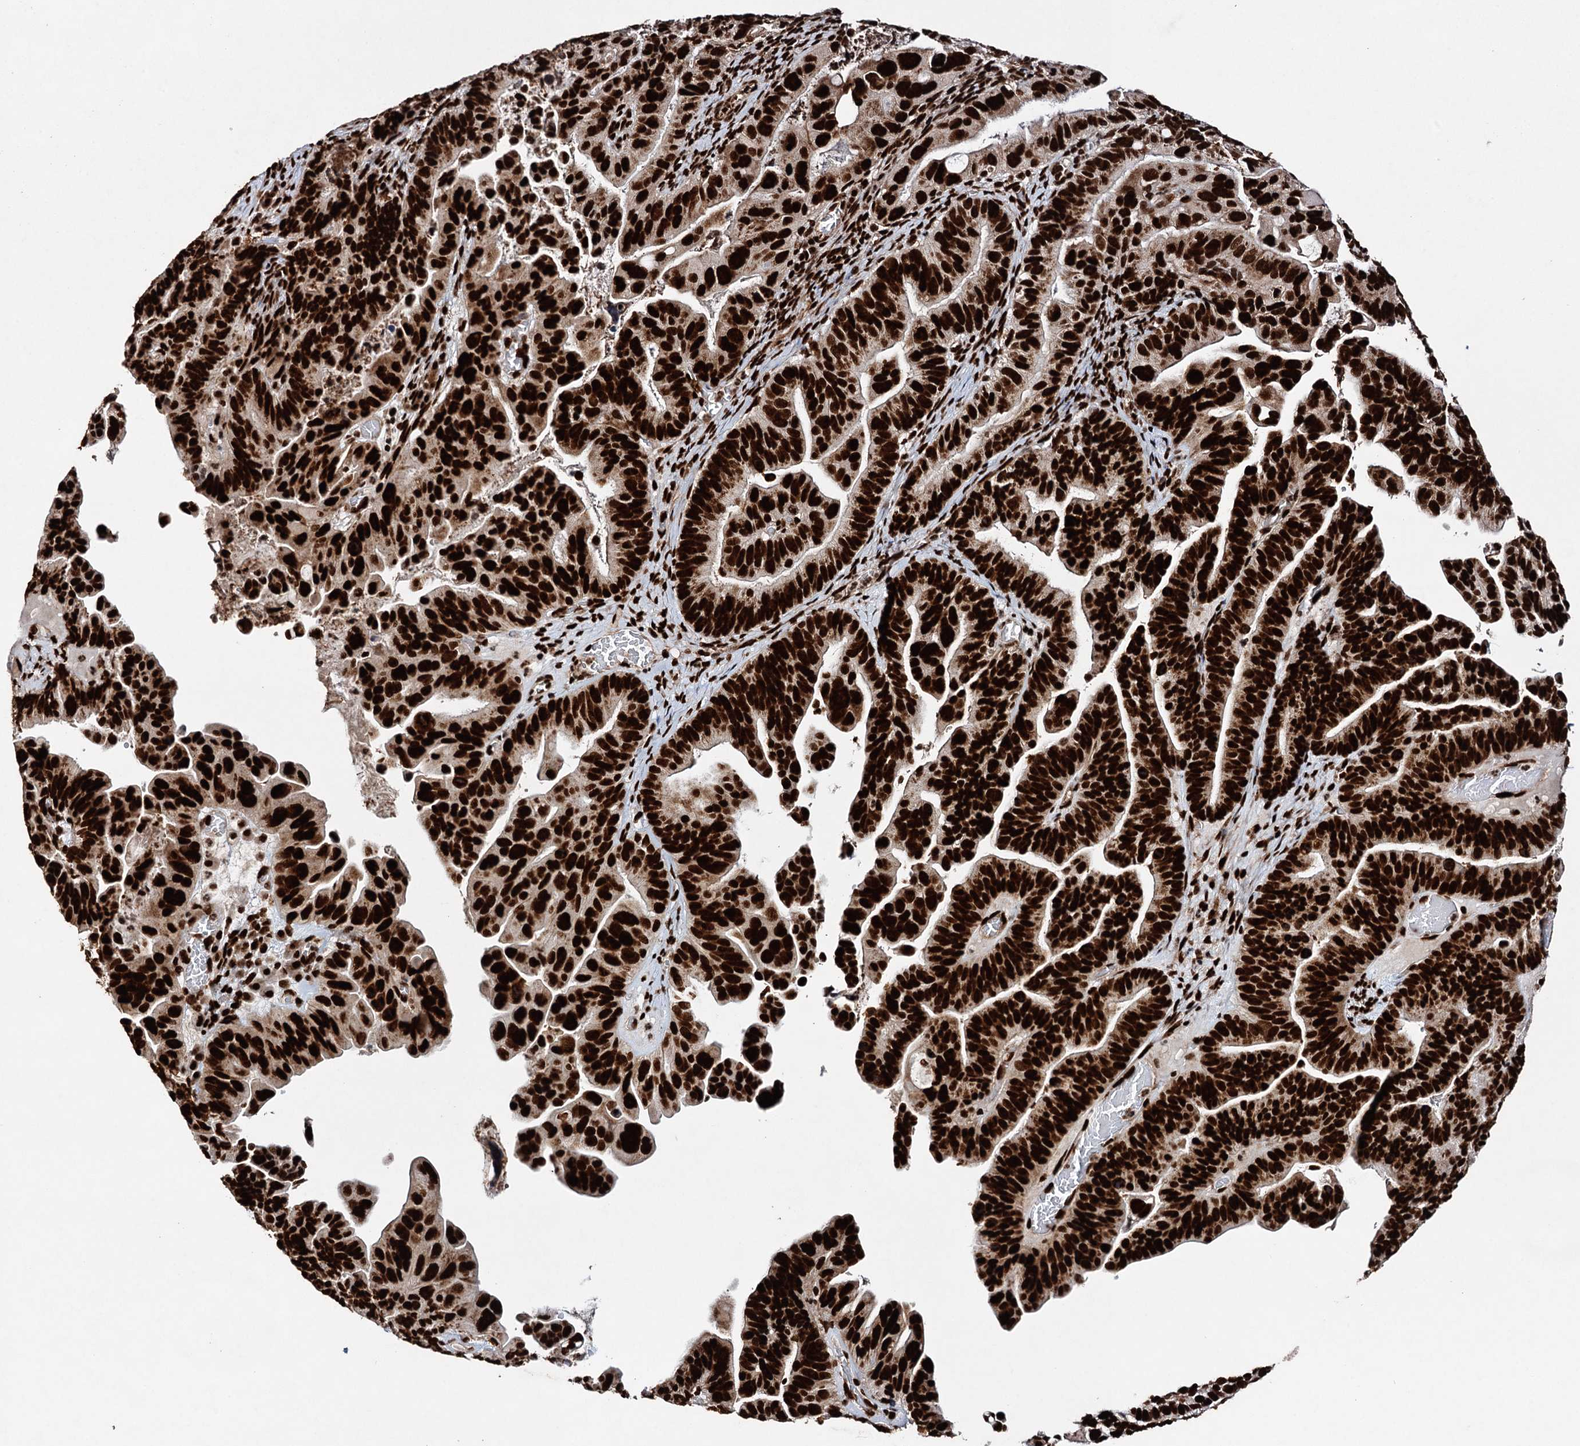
{"staining": {"intensity": "strong", "quantity": ">75%", "location": "nuclear"}, "tissue": "ovarian cancer", "cell_type": "Tumor cells", "image_type": "cancer", "snomed": [{"axis": "morphology", "description": "Cystadenocarcinoma, serous, NOS"}, {"axis": "topography", "description": "Ovary"}], "caption": "Immunohistochemistry micrograph of human ovarian cancer (serous cystadenocarcinoma) stained for a protein (brown), which demonstrates high levels of strong nuclear staining in approximately >75% of tumor cells.", "gene": "MATR3", "patient": {"sex": "female", "age": 56}}